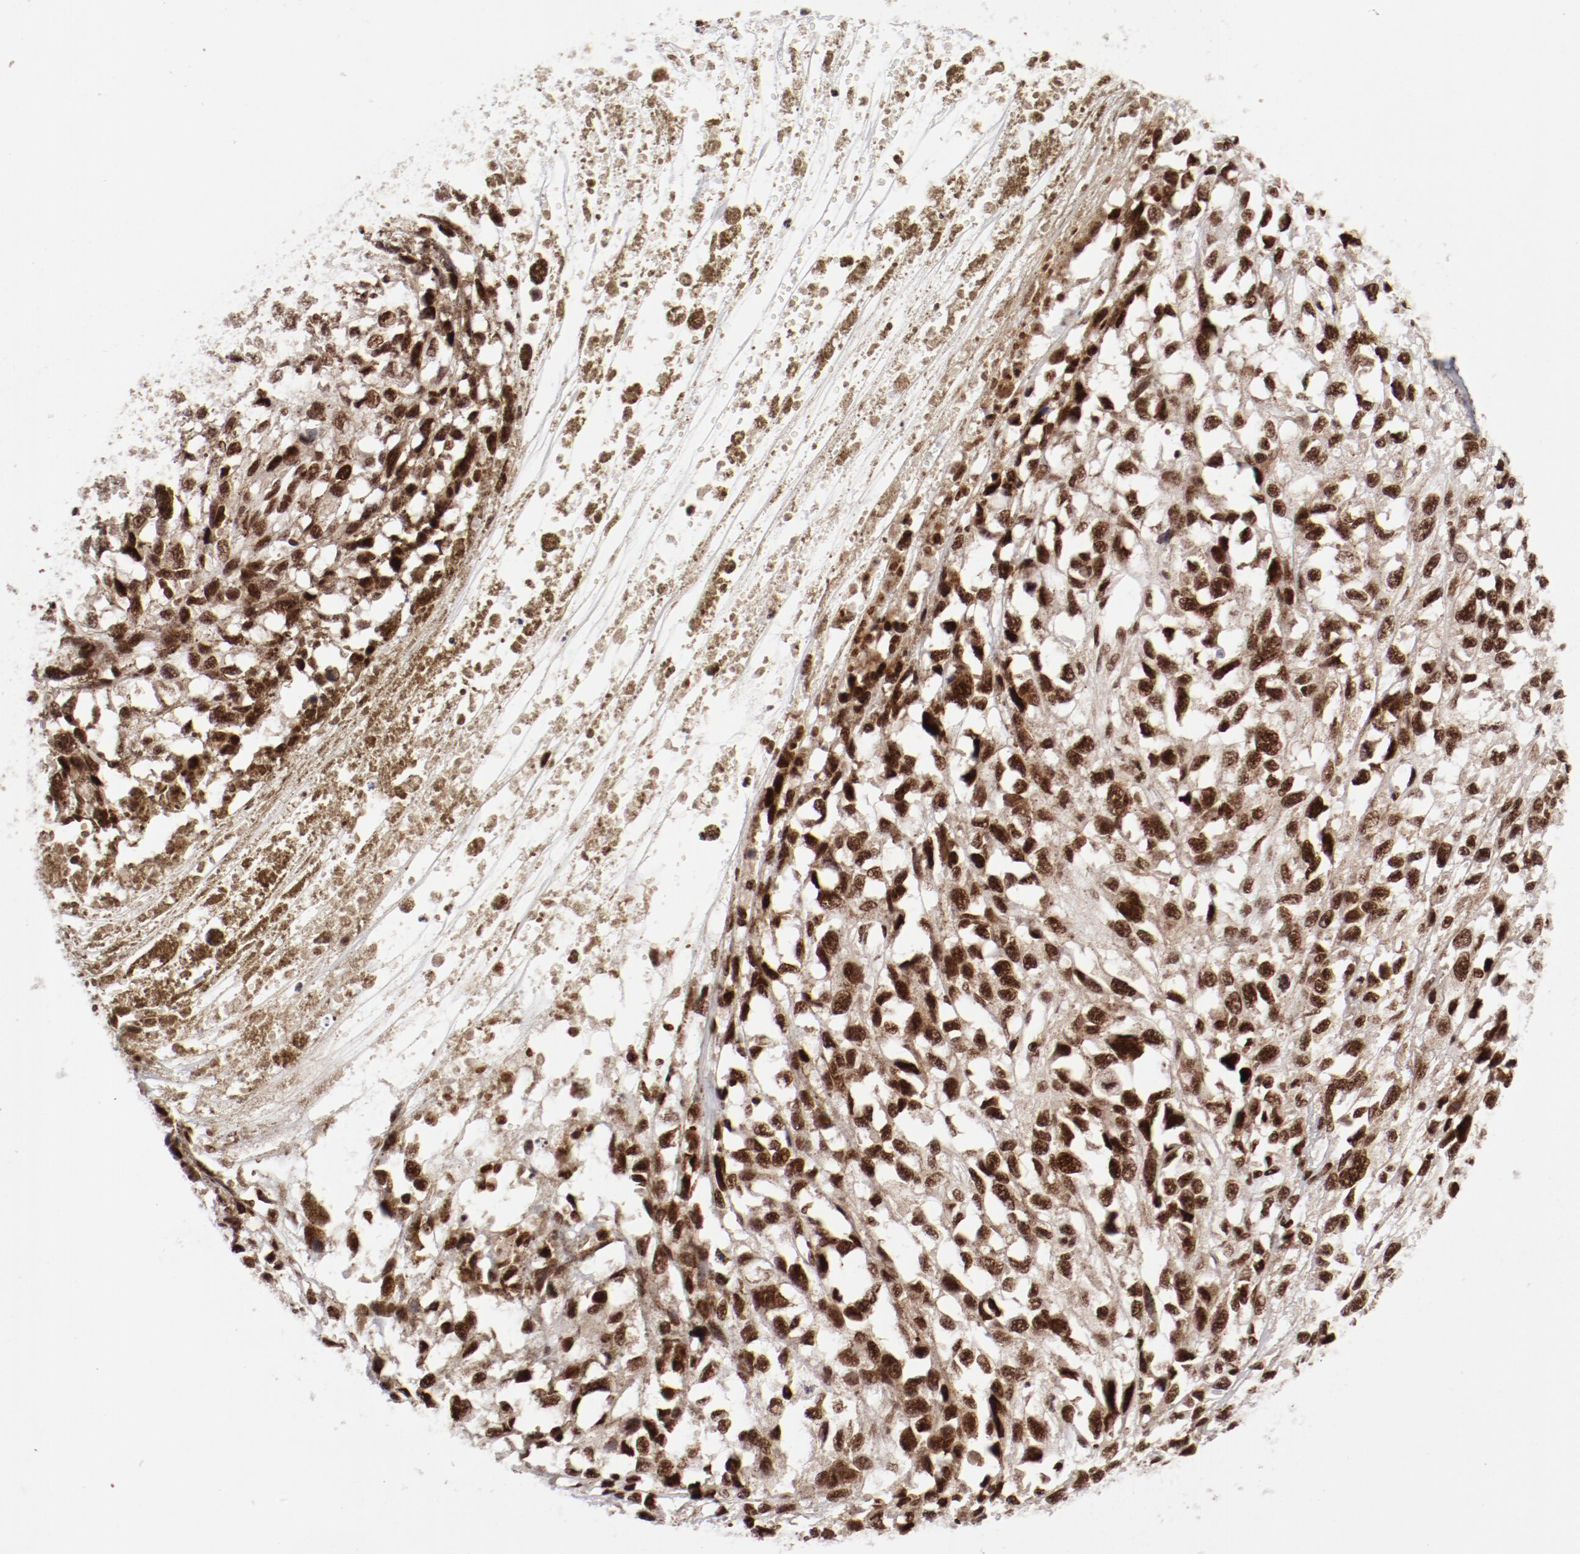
{"staining": {"intensity": "strong", "quantity": ">75%", "location": "nuclear"}, "tissue": "melanoma", "cell_type": "Tumor cells", "image_type": "cancer", "snomed": [{"axis": "morphology", "description": "Malignant melanoma, Metastatic site"}, {"axis": "topography", "description": "Lymph node"}], "caption": "A high-resolution histopathology image shows IHC staining of malignant melanoma (metastatic site), which displays strong nuclear expression in about >75% of tumor cells.", "gene": "NFYB", "patient": {"sex": "male", "age": 59}}